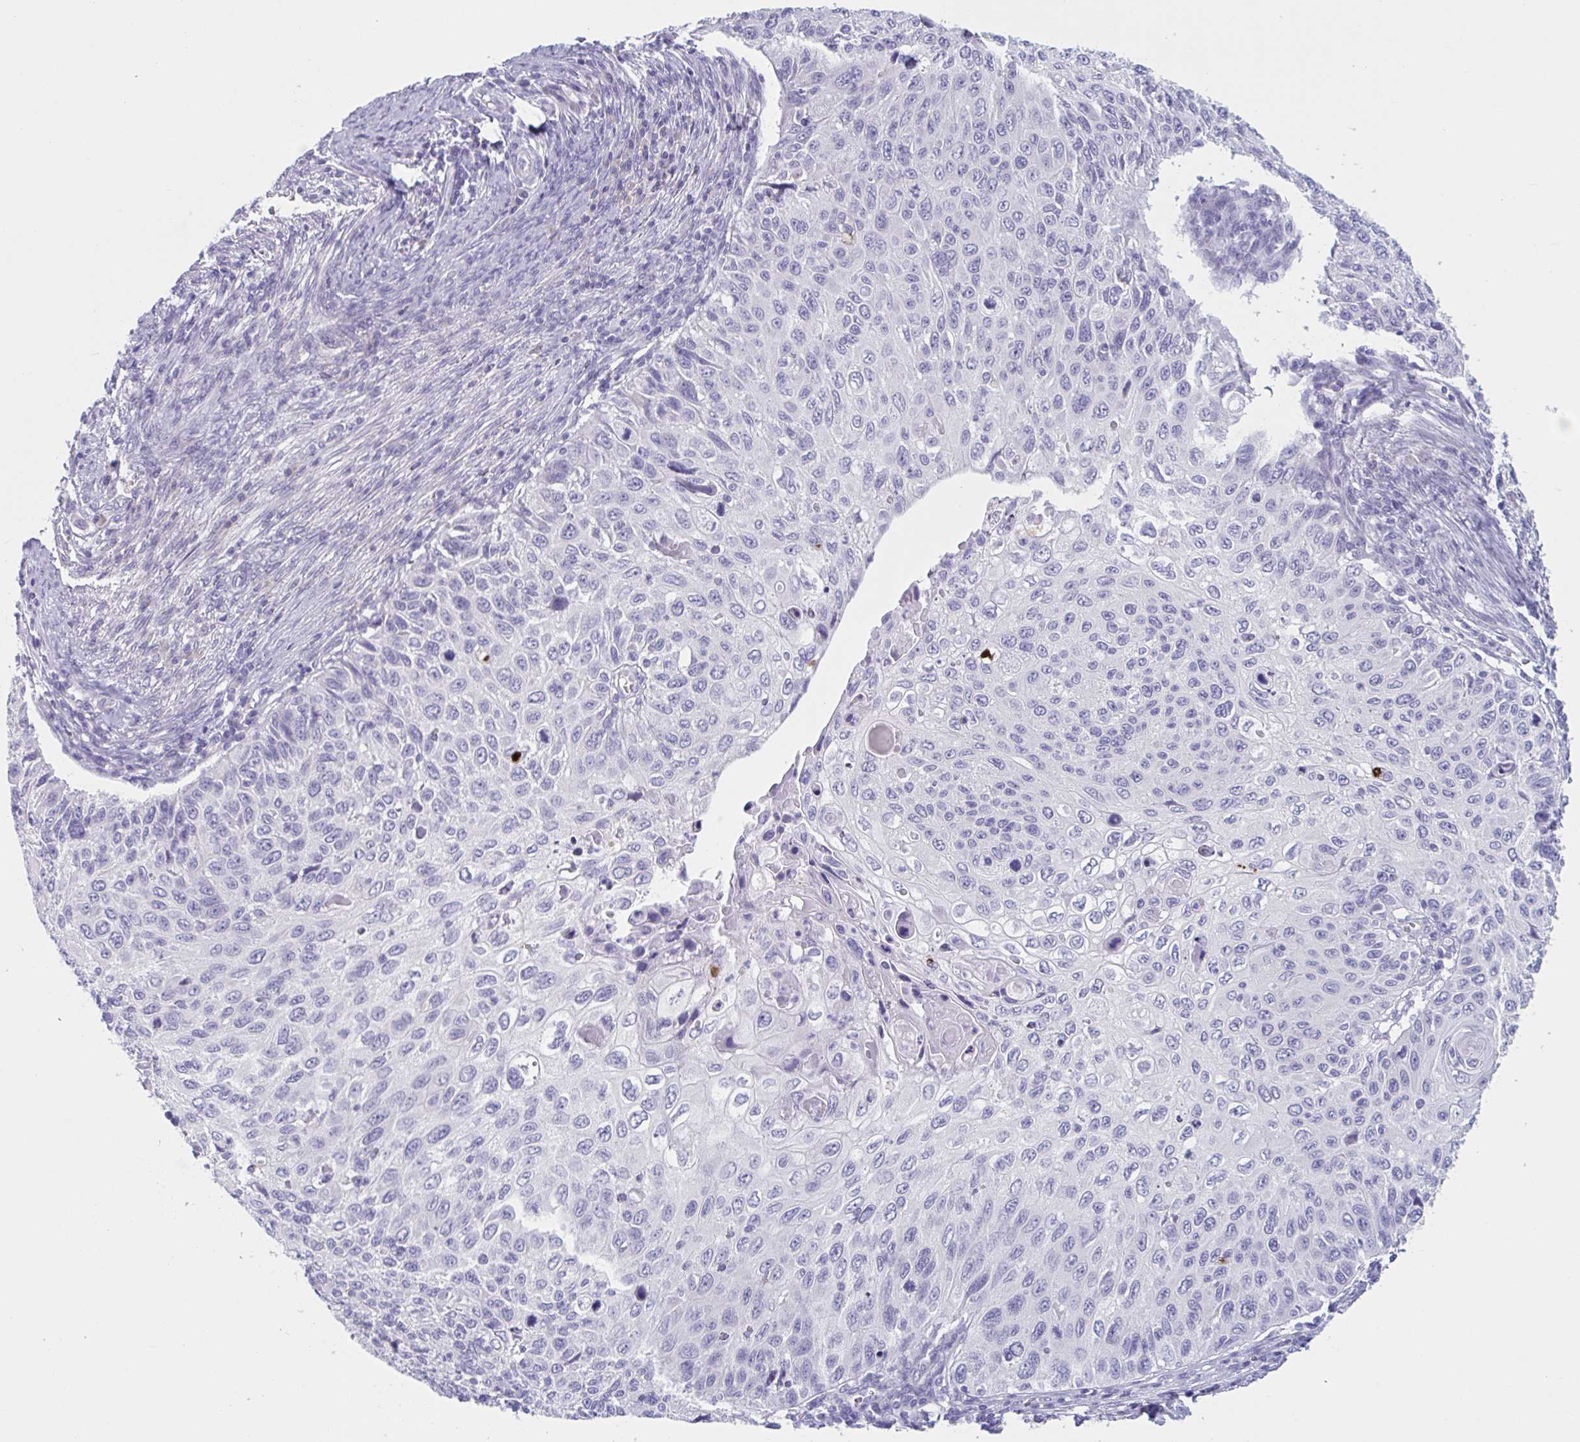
{"staining": {"intensity": "negative", "quantity": "none", "location": "none"}, "tissue": "cervical cancer", "cell_type": "Tumor cells", "image_type": "cancer", "snomed": [{"axis": "morphology", "description": "Squamous cell carcinoma, NOS"}, {"axis": "topography", "description": "Cervix"}], "caption": "This micrograph is of cervical squamous cell carcinoma stained with immunohistochemistry (IHC) to label a protein in brown with the nuclei are counter-stained blue. There is no staining in tumor cells. (DAB immunohistochemistry visualized using brightfield microscopy, high magnification).", "gene": "HSD11B2", "patient": {"sex": "female", "age": 70}}